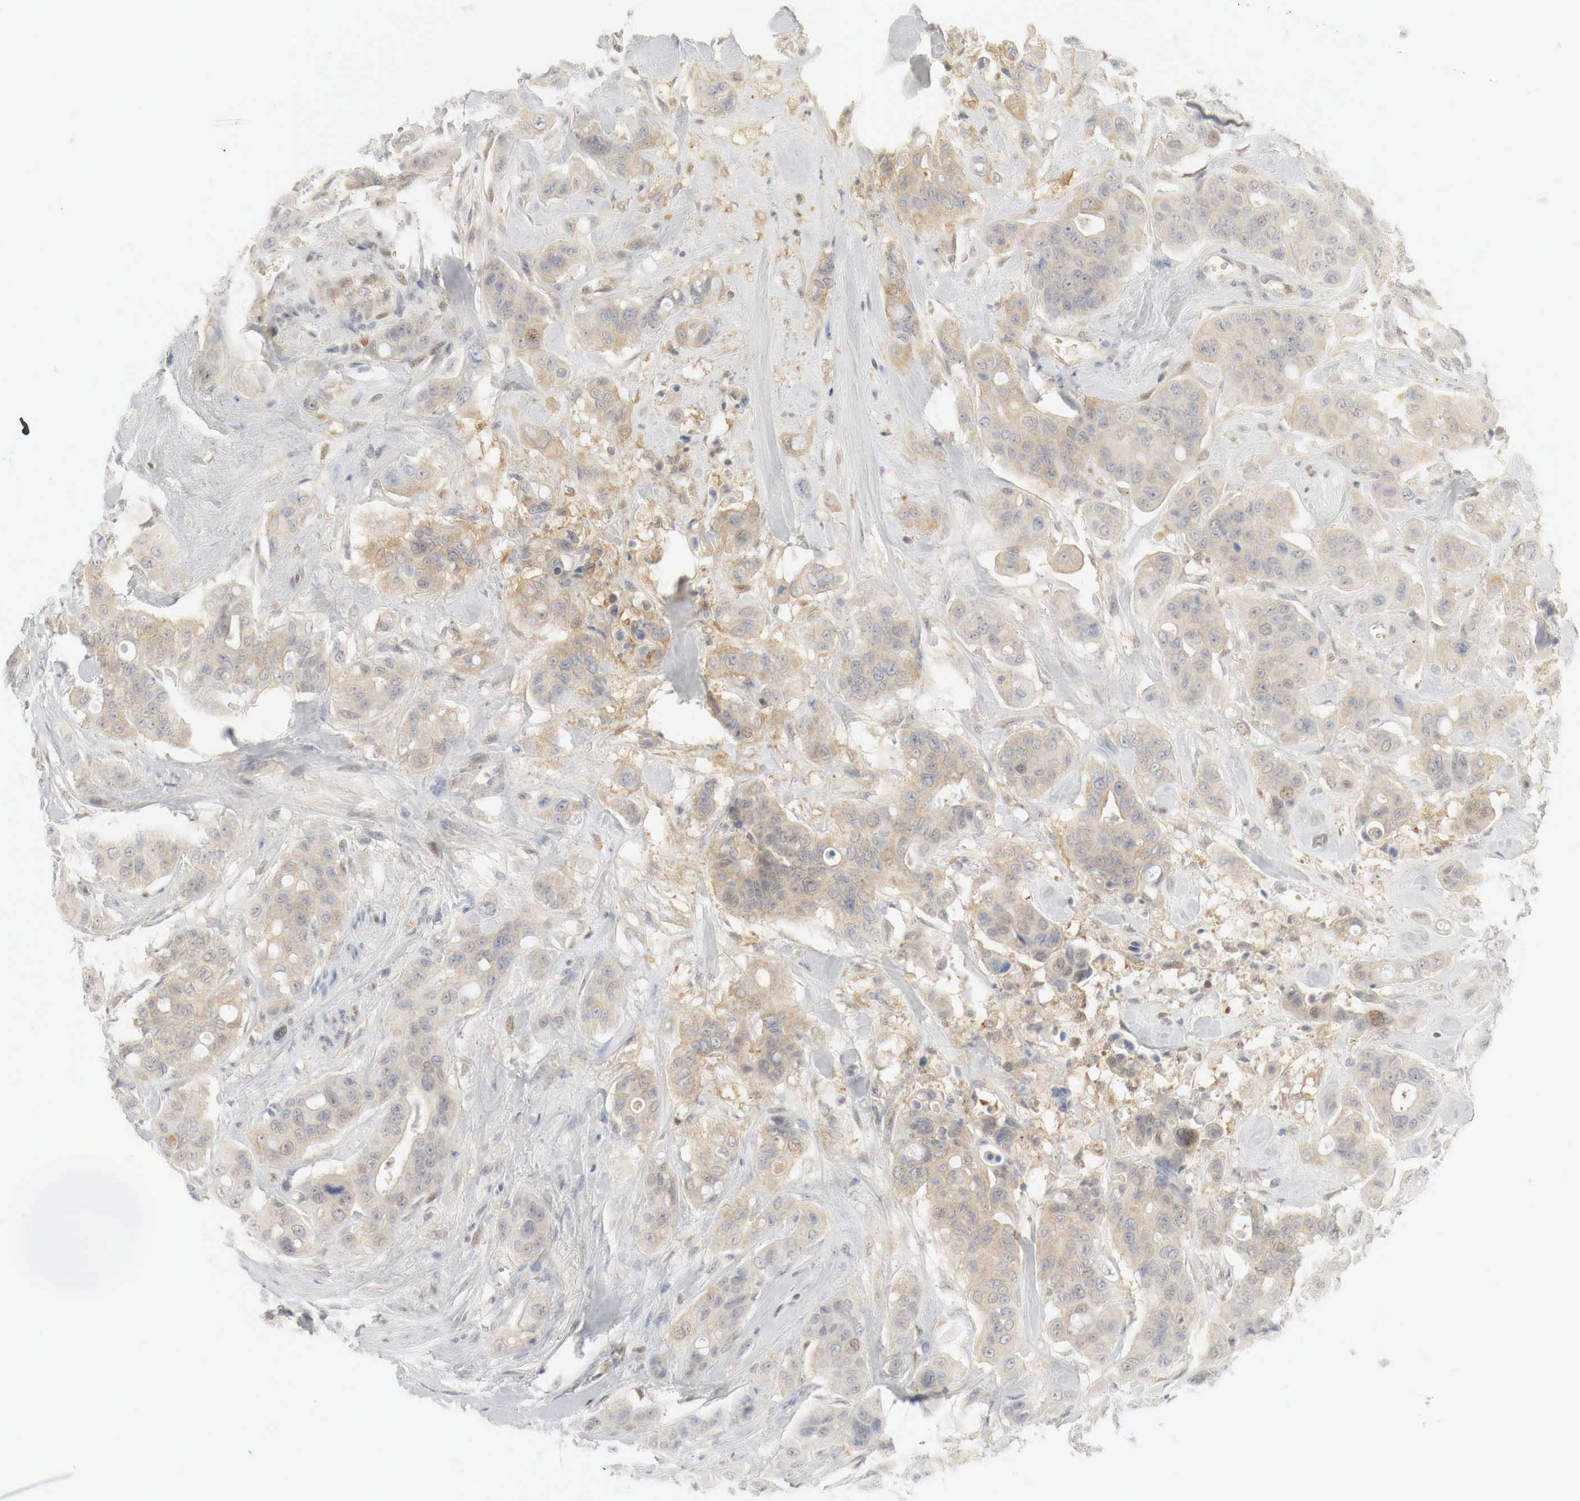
{"staining": {"intensity": "moderate", "quantity": "25%-75%", "location": "cytoplasmic/membranous,nuclear"}, "tissue": "colorectal cancer", "cell_type": "Tumor cells", "image_type": "cancer", "snomed": [{"axis": "morphology", "description": "Adenocarcinoma, NOS"}, {"axis": "topography", "description": "Colon"}], "caption": "Approximately 25%-75% of tumor cells in human colorectal adenocarcinoma show moderate cytoplasmic/membranous and nuclear protein positivity as visualized by brown immunohistochemical staining.", "gene": "MYC", "patient": {"sex": "female", "age": 70}}